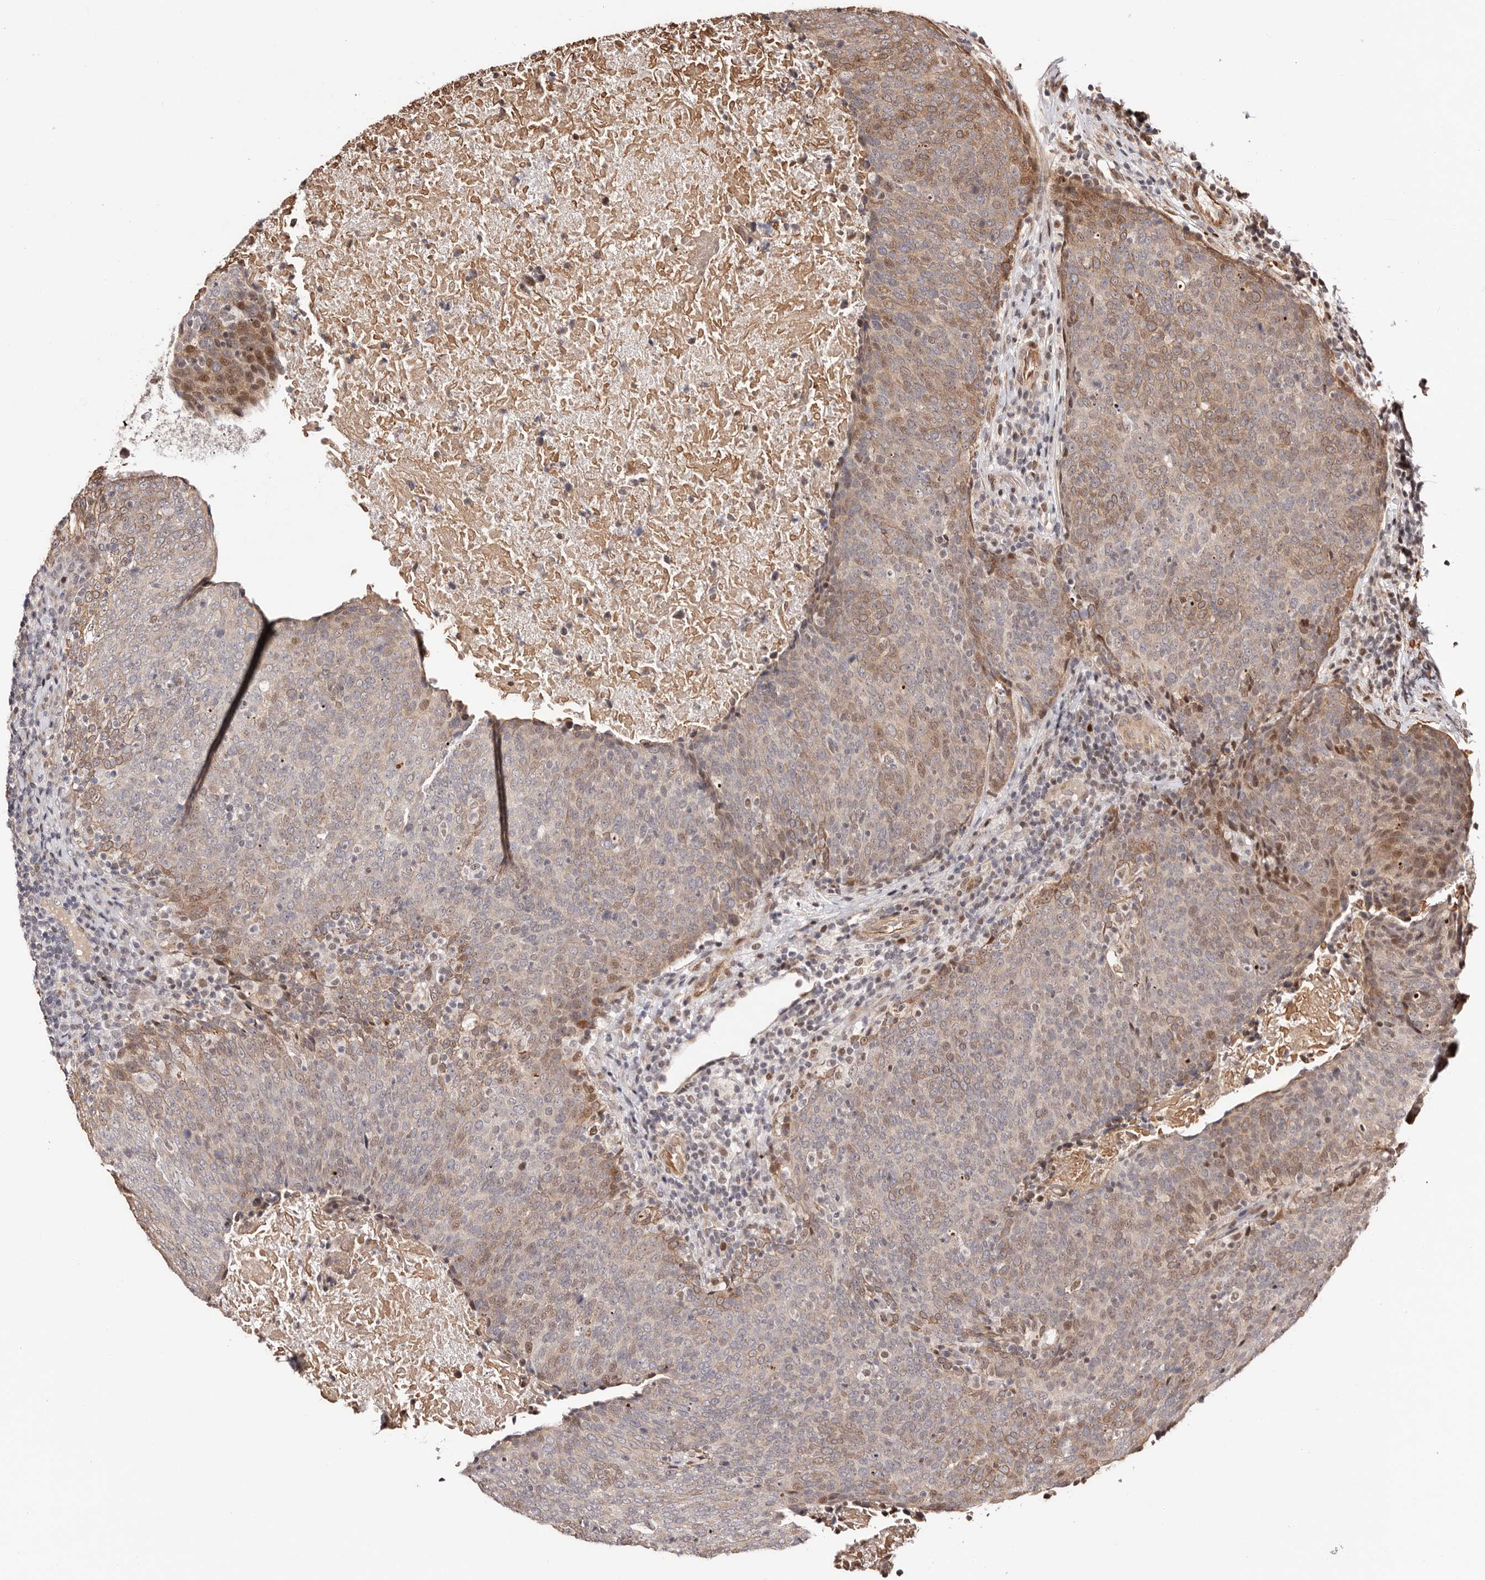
{"staining": {"intensity": "moderate", "quantity": "25%-75%", "location": "cytoplasmic/membranous"}, "tissue": "head and neck cancer", "cell_type": "Tumor cells", "image_type": "cancer", "snomed": [{"axis": "morphology", "description": "Squamous cell carcinoma, NOS"}, {"axis": "morphology", "description": "Squamous cell carcinoma, metastatic, NOS"}, {"axis": "topography", "description": "Lymph node"}, {"axis": "topography", "description": "Head-Neck"}], "caption": "This is a histology image of immunohistochemistry staining of head and neck cancer, which shows moderate positivity in the cytoplasmic/membranous of tumor cells.", "gene": "HIVEP3", "patient": {"sex": "male", "age": 62}}